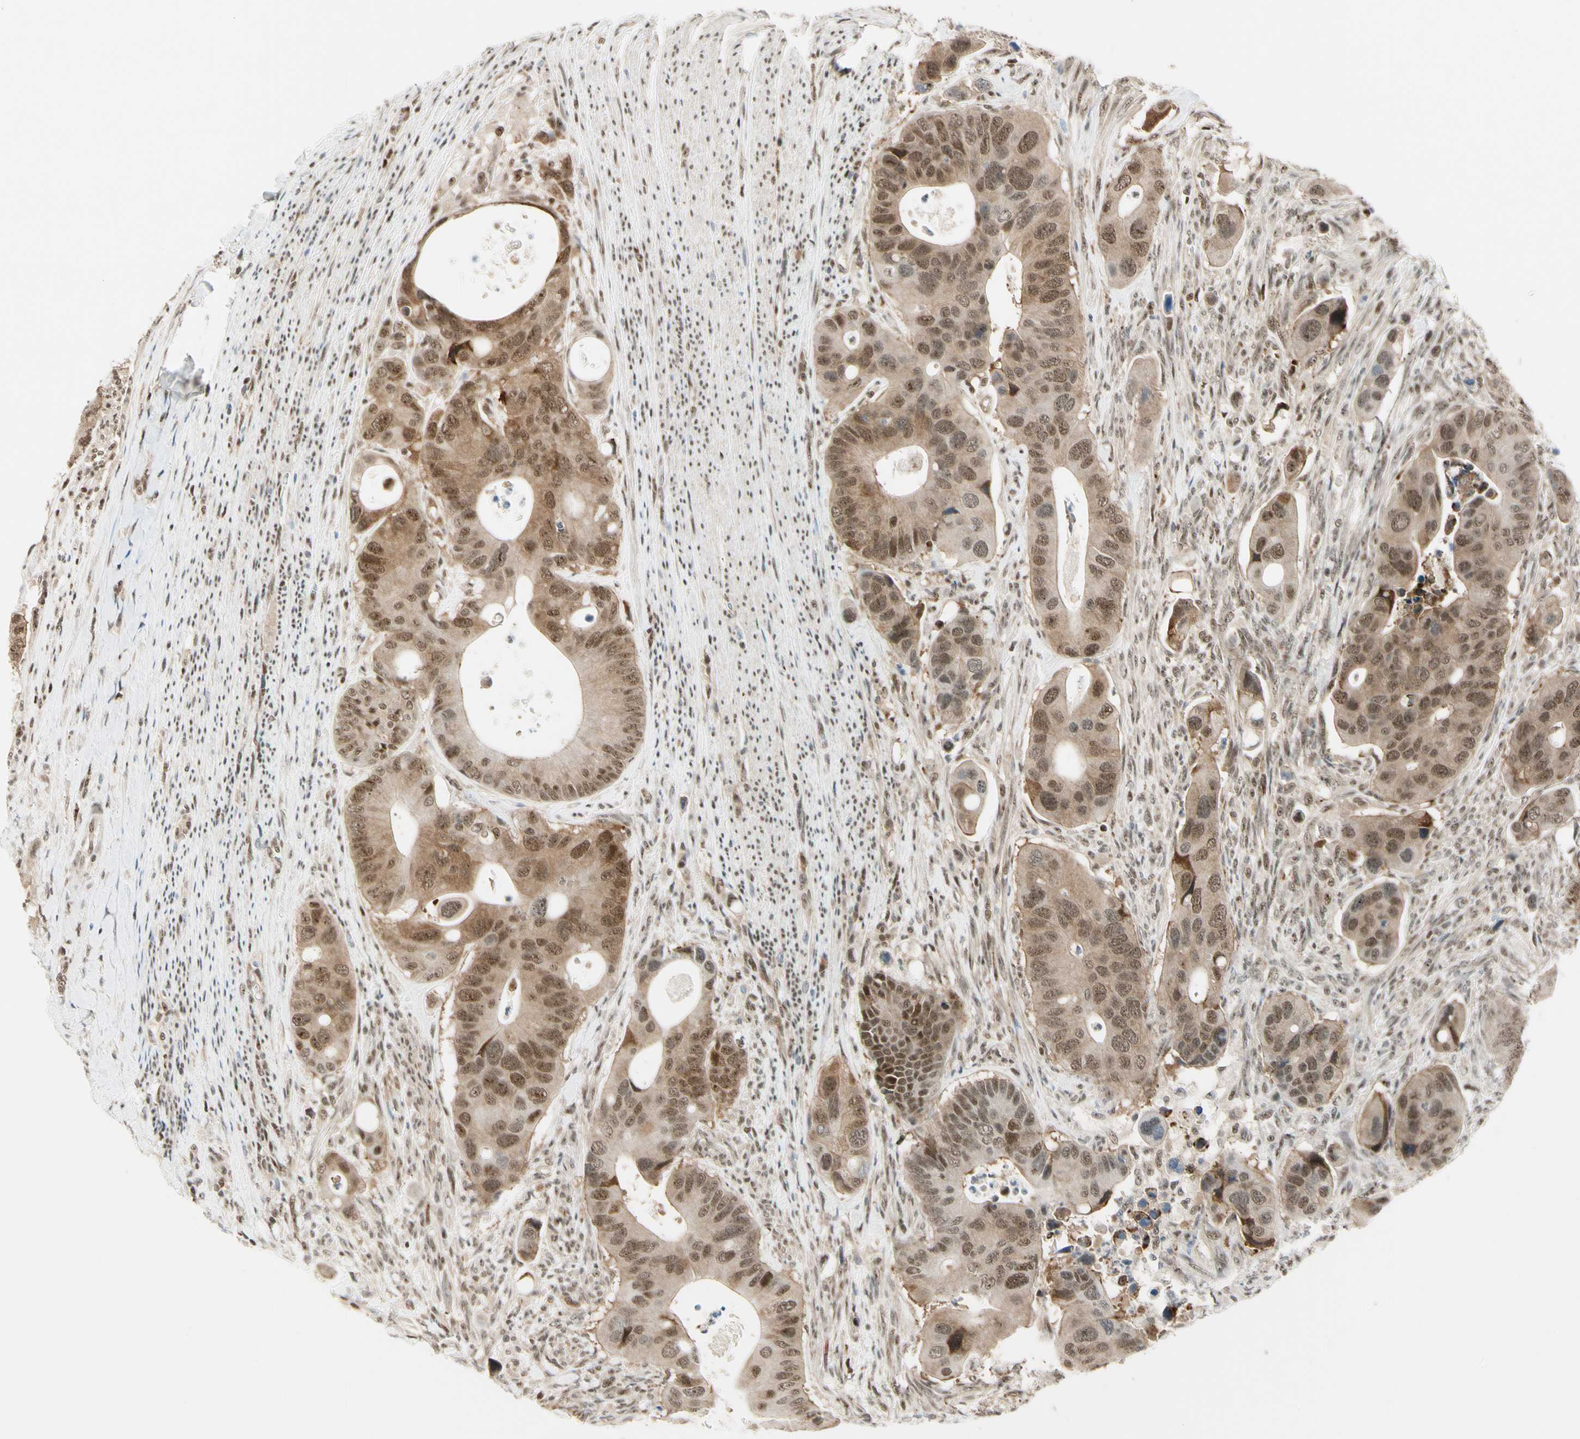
{"staining": {"intensity": "moderate", "quantity": ">75%", "location": "cytoplasmic/membranous,nuclear"}, "tissue": "colorectal cancer", "cell_type": "Tumor cells", "image_type": "cancer", "snomed": [{"axis": "morphology", "description": "Adenocarcinoma, NOS"}, {"axis": "topography", "description": "Rectum"}], "caption": "Immunohistochemical staining of human adenocarcinoma (colorectal) shows medium levels of moderate cytoplasmic/membranous and nuclear protein expression in approximately >75% of tumor cells.", "gene": "DAXX", "patient": {"sex": "female", "age": 57}}